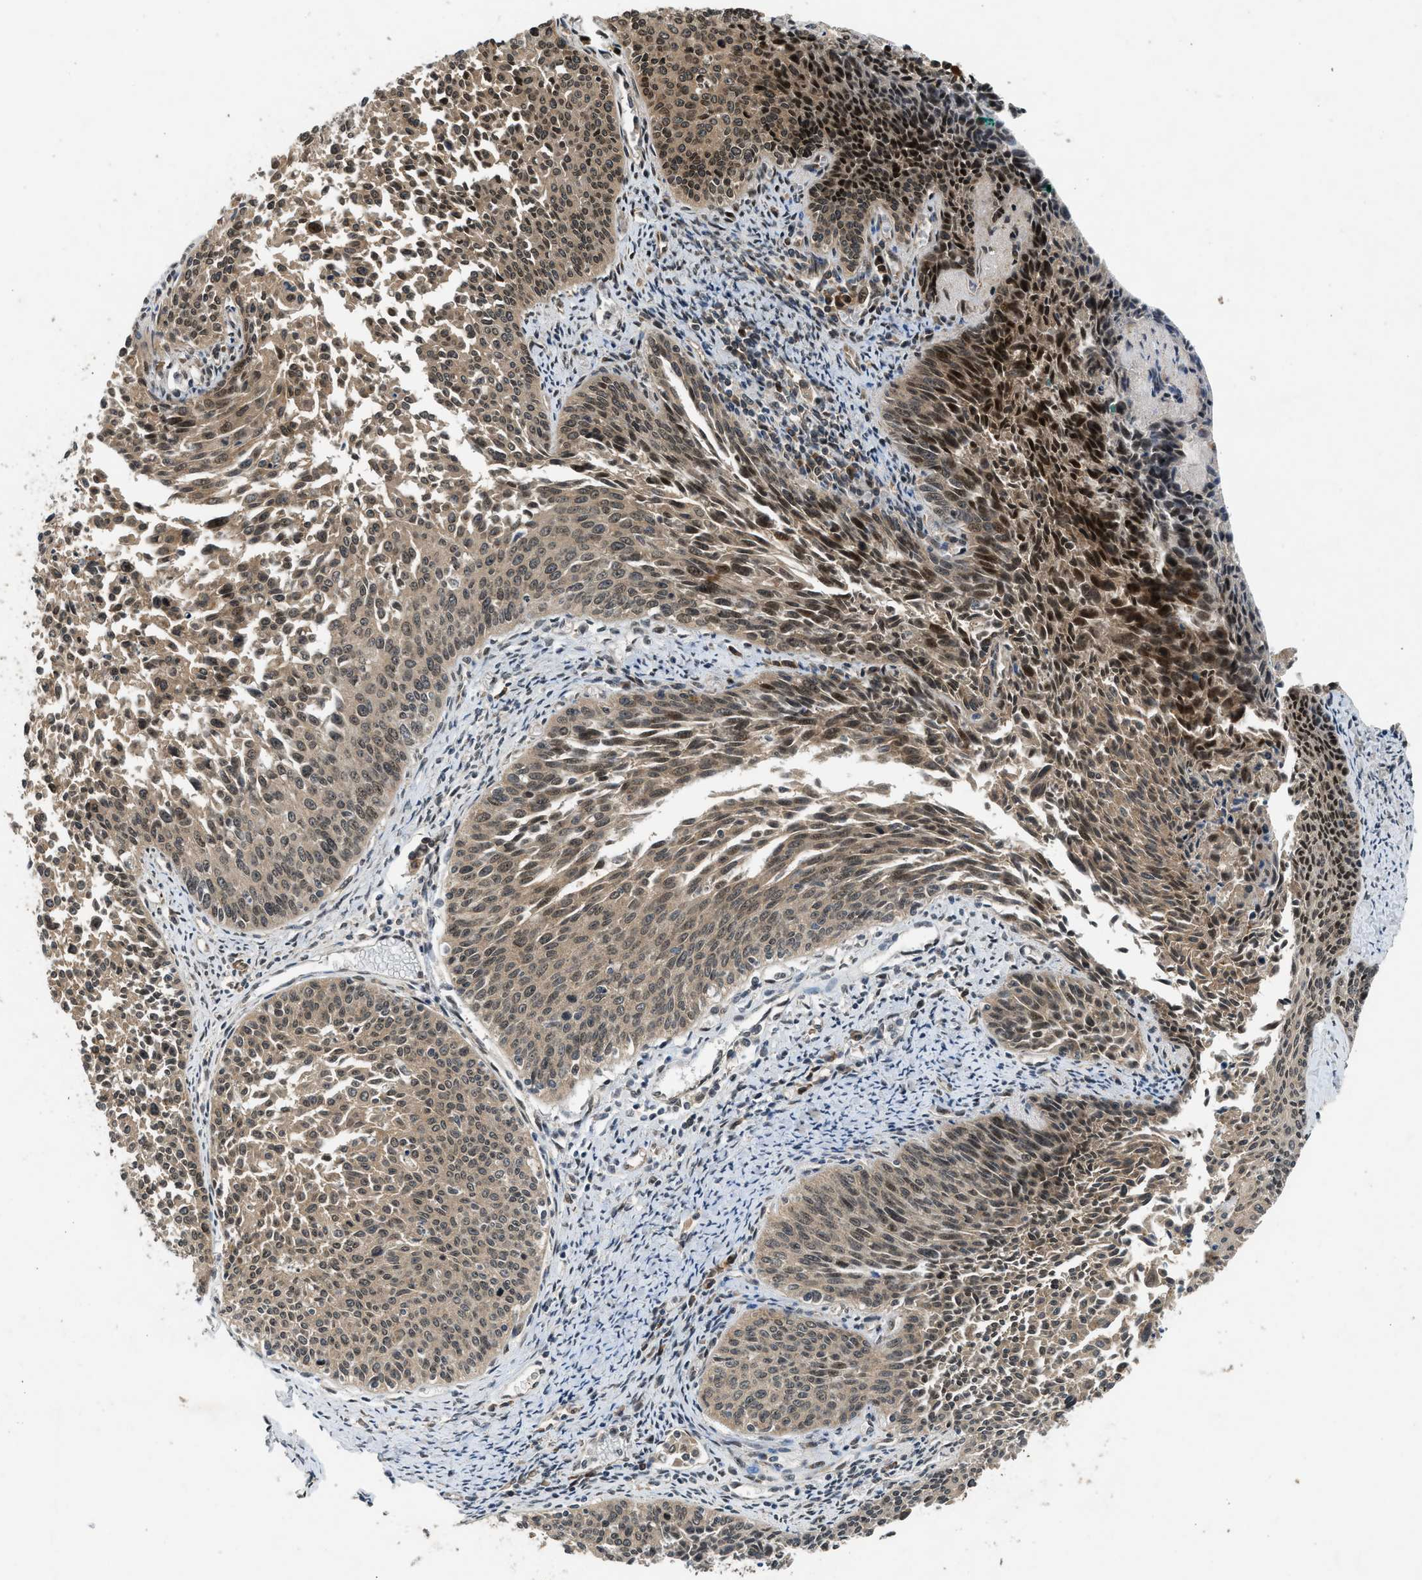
{"staining": {"intensity": "weak", "quantity": ">75%", "location": "cytoplasmic/membranous,nuclear"}, "tissue": "cervical cancer", "cell_type": "Tumor cells", "image_type": "cancer", "snomed": [{"axis": "morphology", "description": "Squamous cell carcinoma, NOS"}, {"axis": "topography", "description": "Cervix"}], "caption": "The histopathology image demonstrates immunohistochemical staining of cervical cancer. There is weak cytoplasmic/membranous and nuclear expression is seen in approximately >75% of tumor cells.", "gene": "TXNL1", "patient": {"sex": "female", "age": 55}}